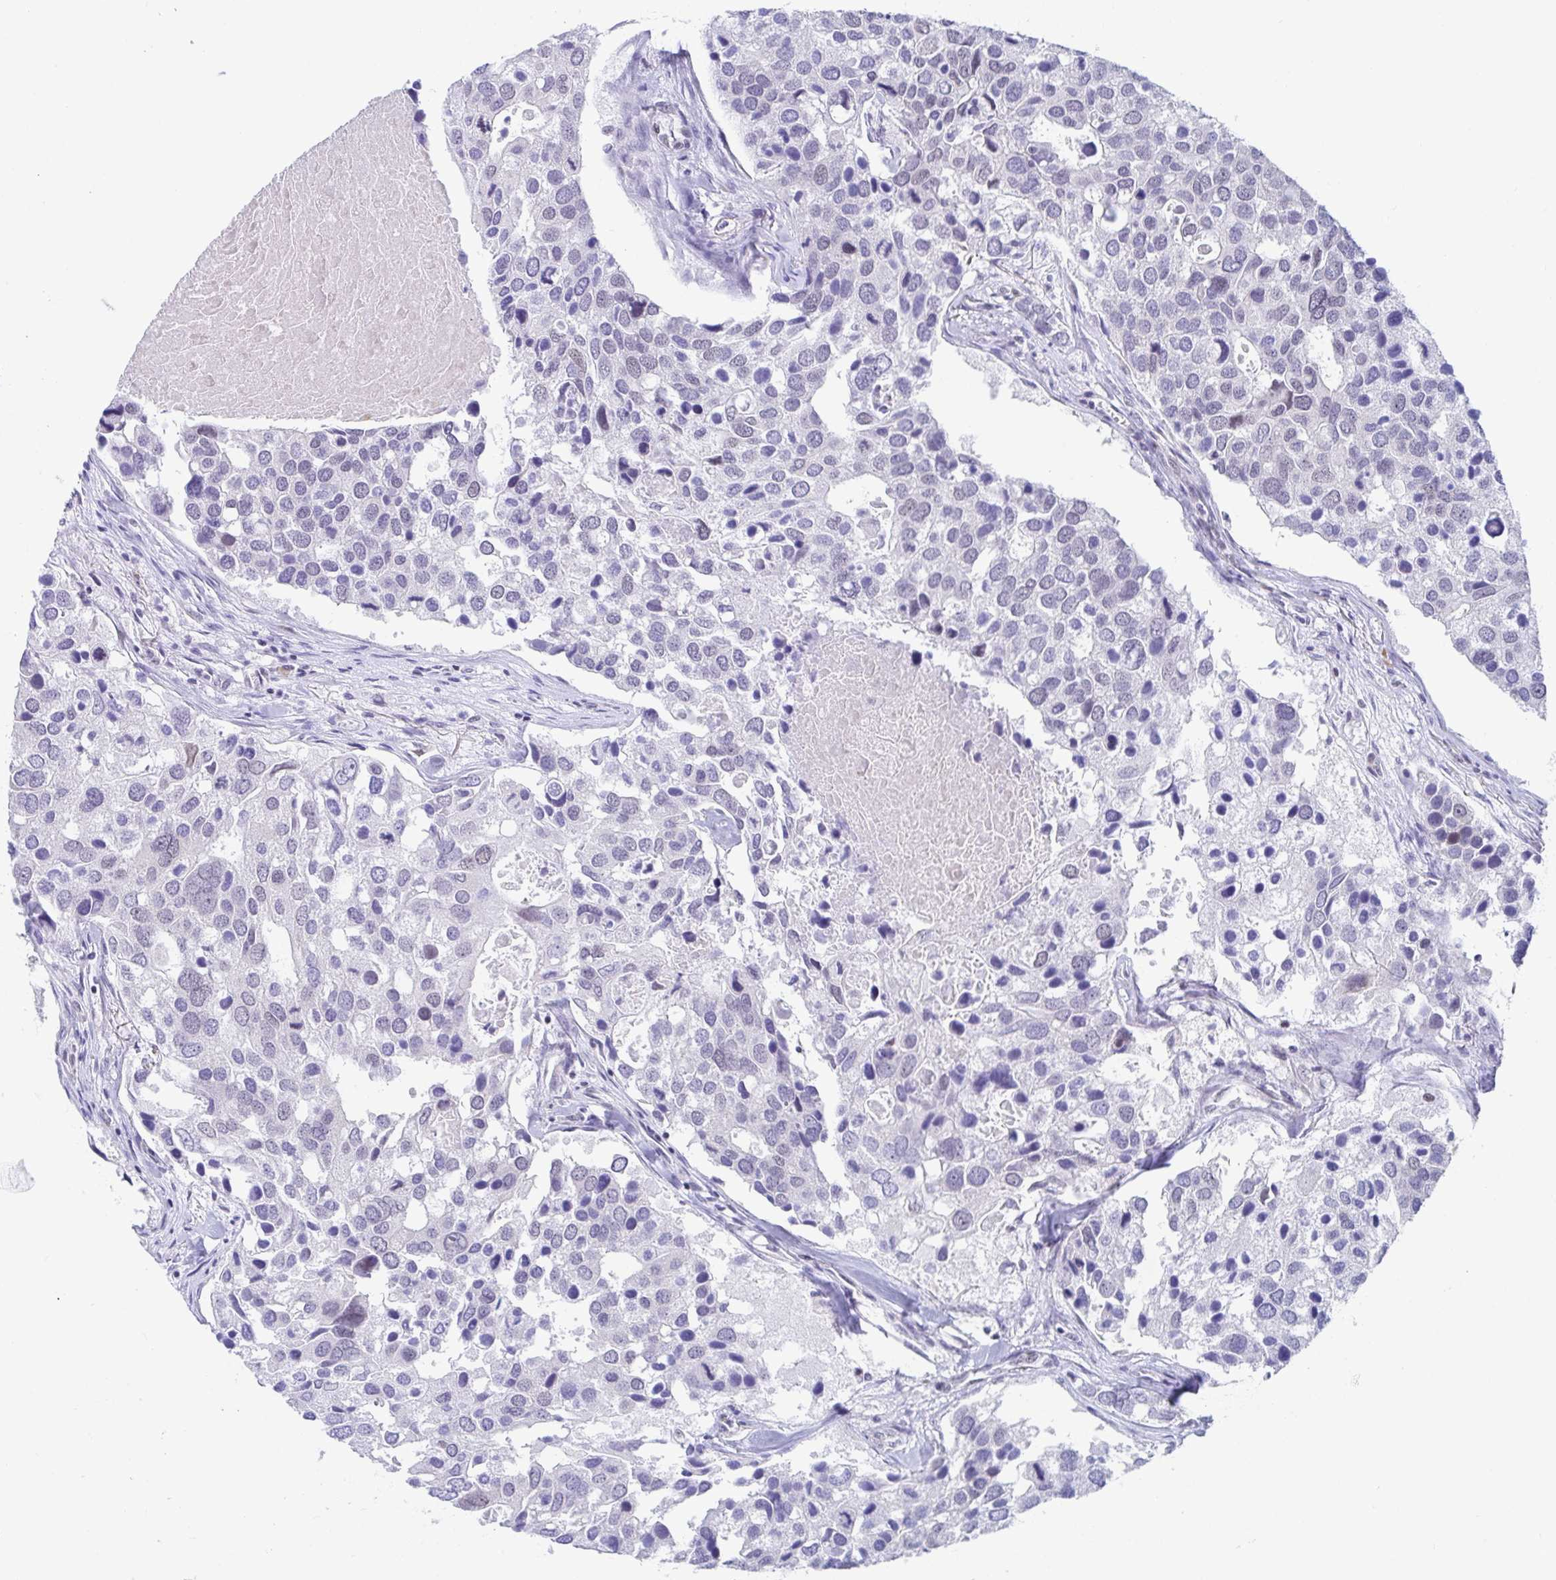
{"staining": {"intensity": "negative", "quantity": "none", "location": "none"}, "tissue": "breast cancer", "cell_type": "Tumor cells", "image_type": "cancer", "snomed": [{"axis": "morphology", "description": "Duct carcinoma"}, {"axis": "topography", "description": "Breast"}], "caption": "Histopathology image shows no significant protein expression in tumor cells of breast infiltrating ductal carcinoma. (DAB IHC with hematoxylin counter stain).", "gene": "WDR72", "patient": {"sex": "female", "age": 83}}